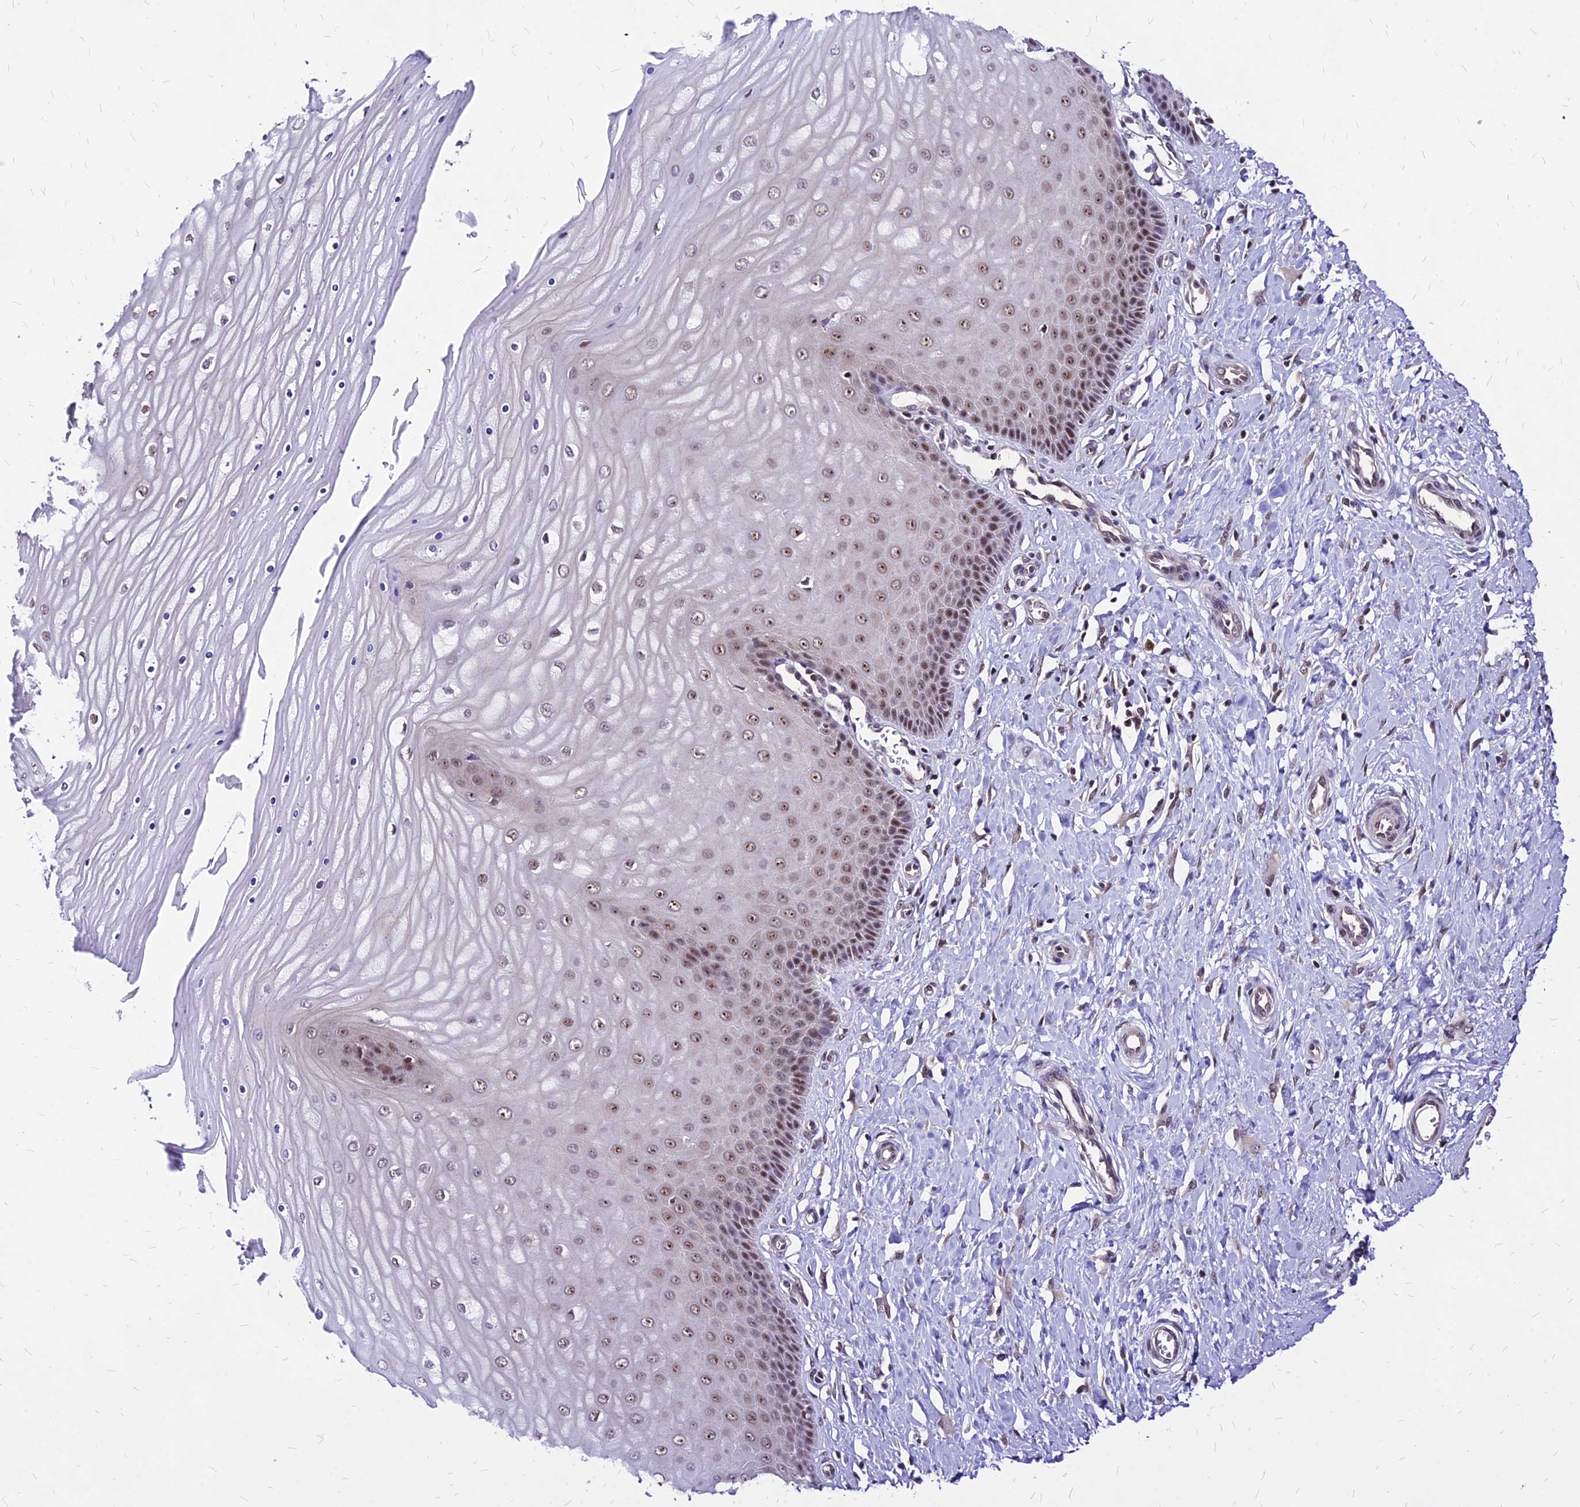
{"staining": {"intensity": "moderate", "quantity": "25%-75%", "location": "nuclear"}, "tissue": "cervix", "cell_type": "Squamous epithelial cells", "image_type": "normal", "snomed": [{"axis": "morphology", "description": "Normal tissue, NOS"}, {"axis": "topography", "description": "Cervix"}], "caption": "This histopathology image shows immunohistochemistry staining of unremarkable cervix, with medium moderate nuclear positivity in about 25%-75% of squamous epithelial cells.", "gene": "DDX55", "patient": {"sex": "female", "age": 55}}